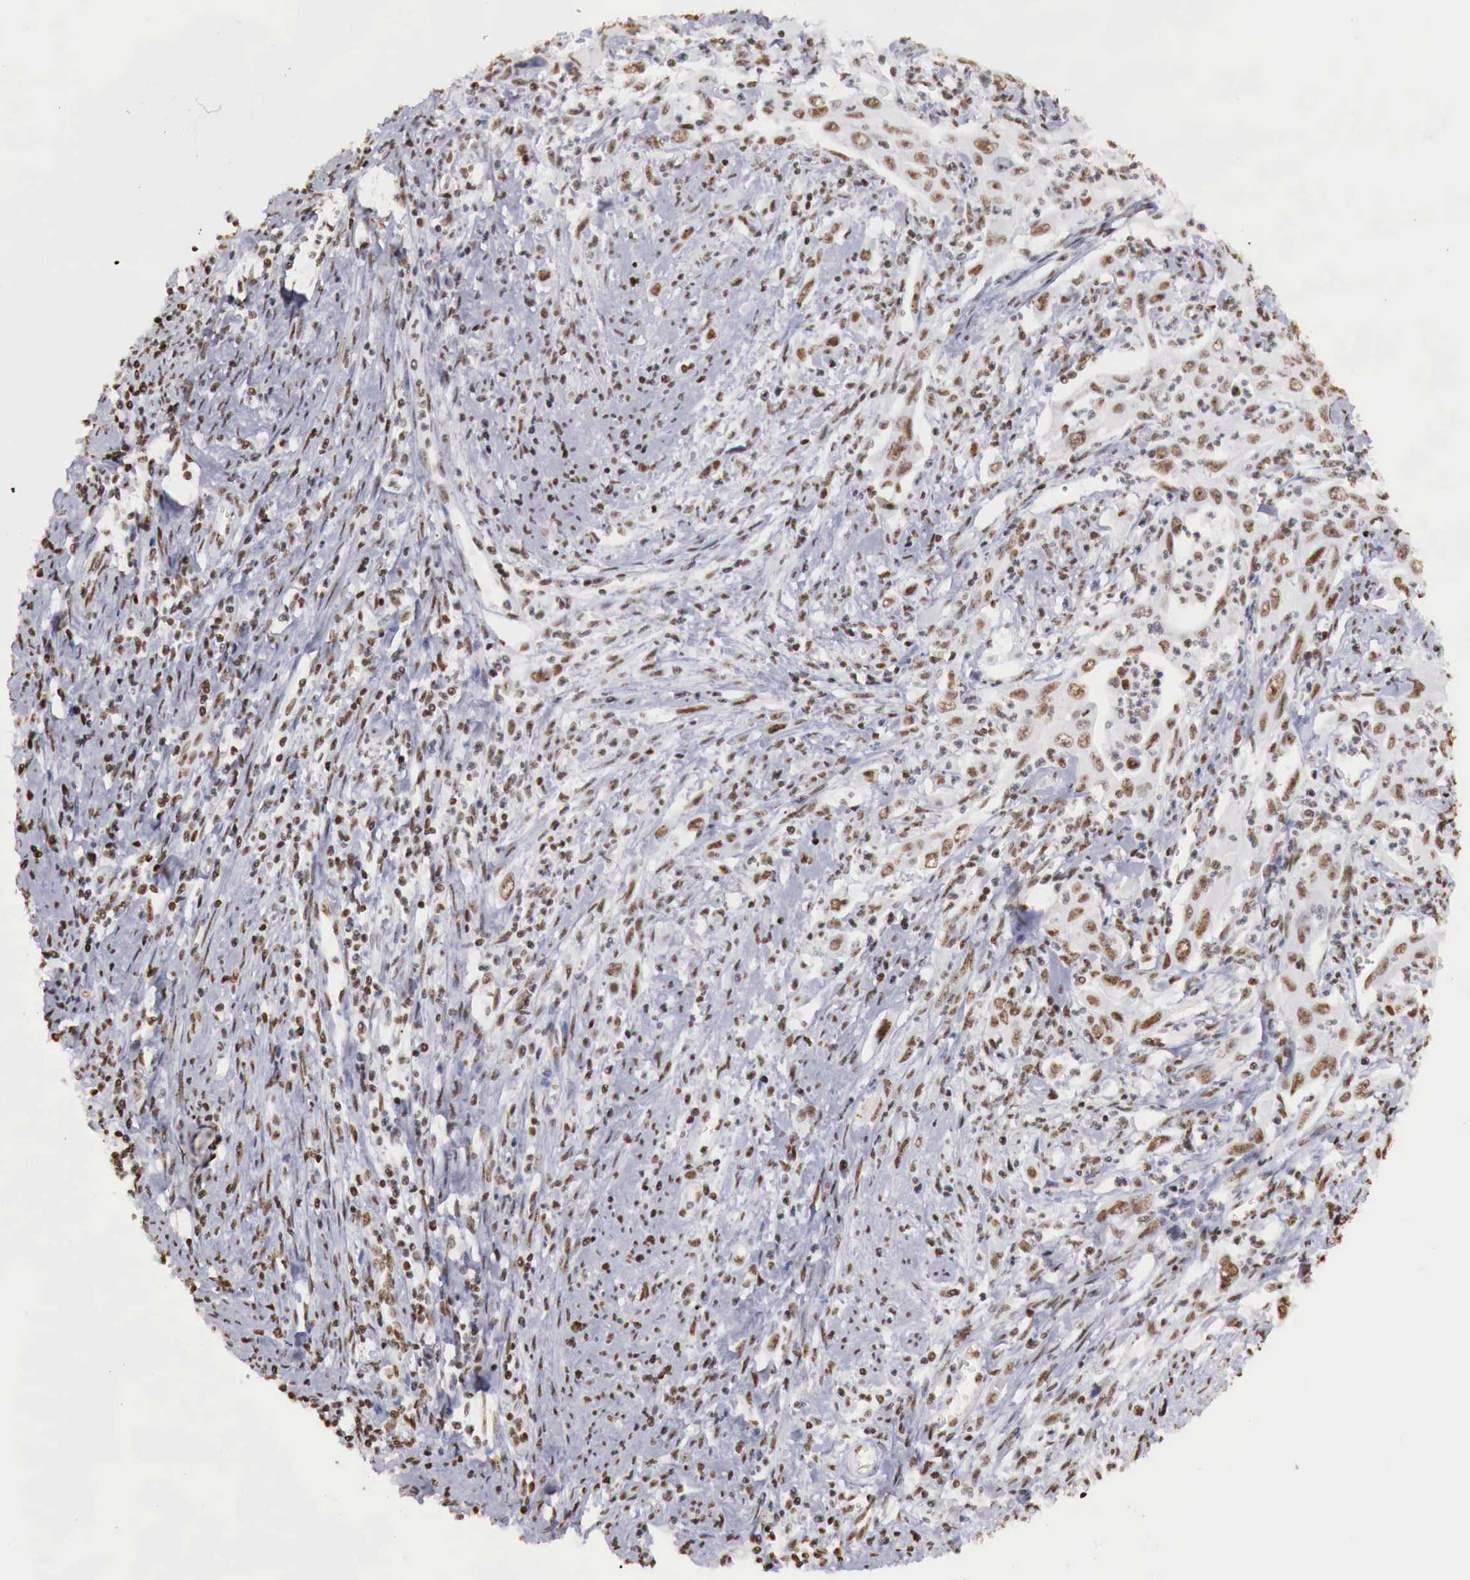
{"staining": {"intensity": "strong", "quantity": ">75%", "location": "nuclear"}, "tissue": "cervical cancer", "cell_type": "Tumor cells", "image_type": "cancer", "snomed": [{"axis": "morphology", "description": "Normal tissue, NOS"}, {"axis": "morphology", "description": "Adenocarcinoma, NOS"}, {"axis": "topography", "description": "Cervix"}], "caption": "Immunohistochemical staining of human adenocarcinoma (cervical) shows high levels of strong nuclear staining in approximately >75% of tumor cells.", "gene": "DKC1", "patient": {"sex": "female", "age": 34}}